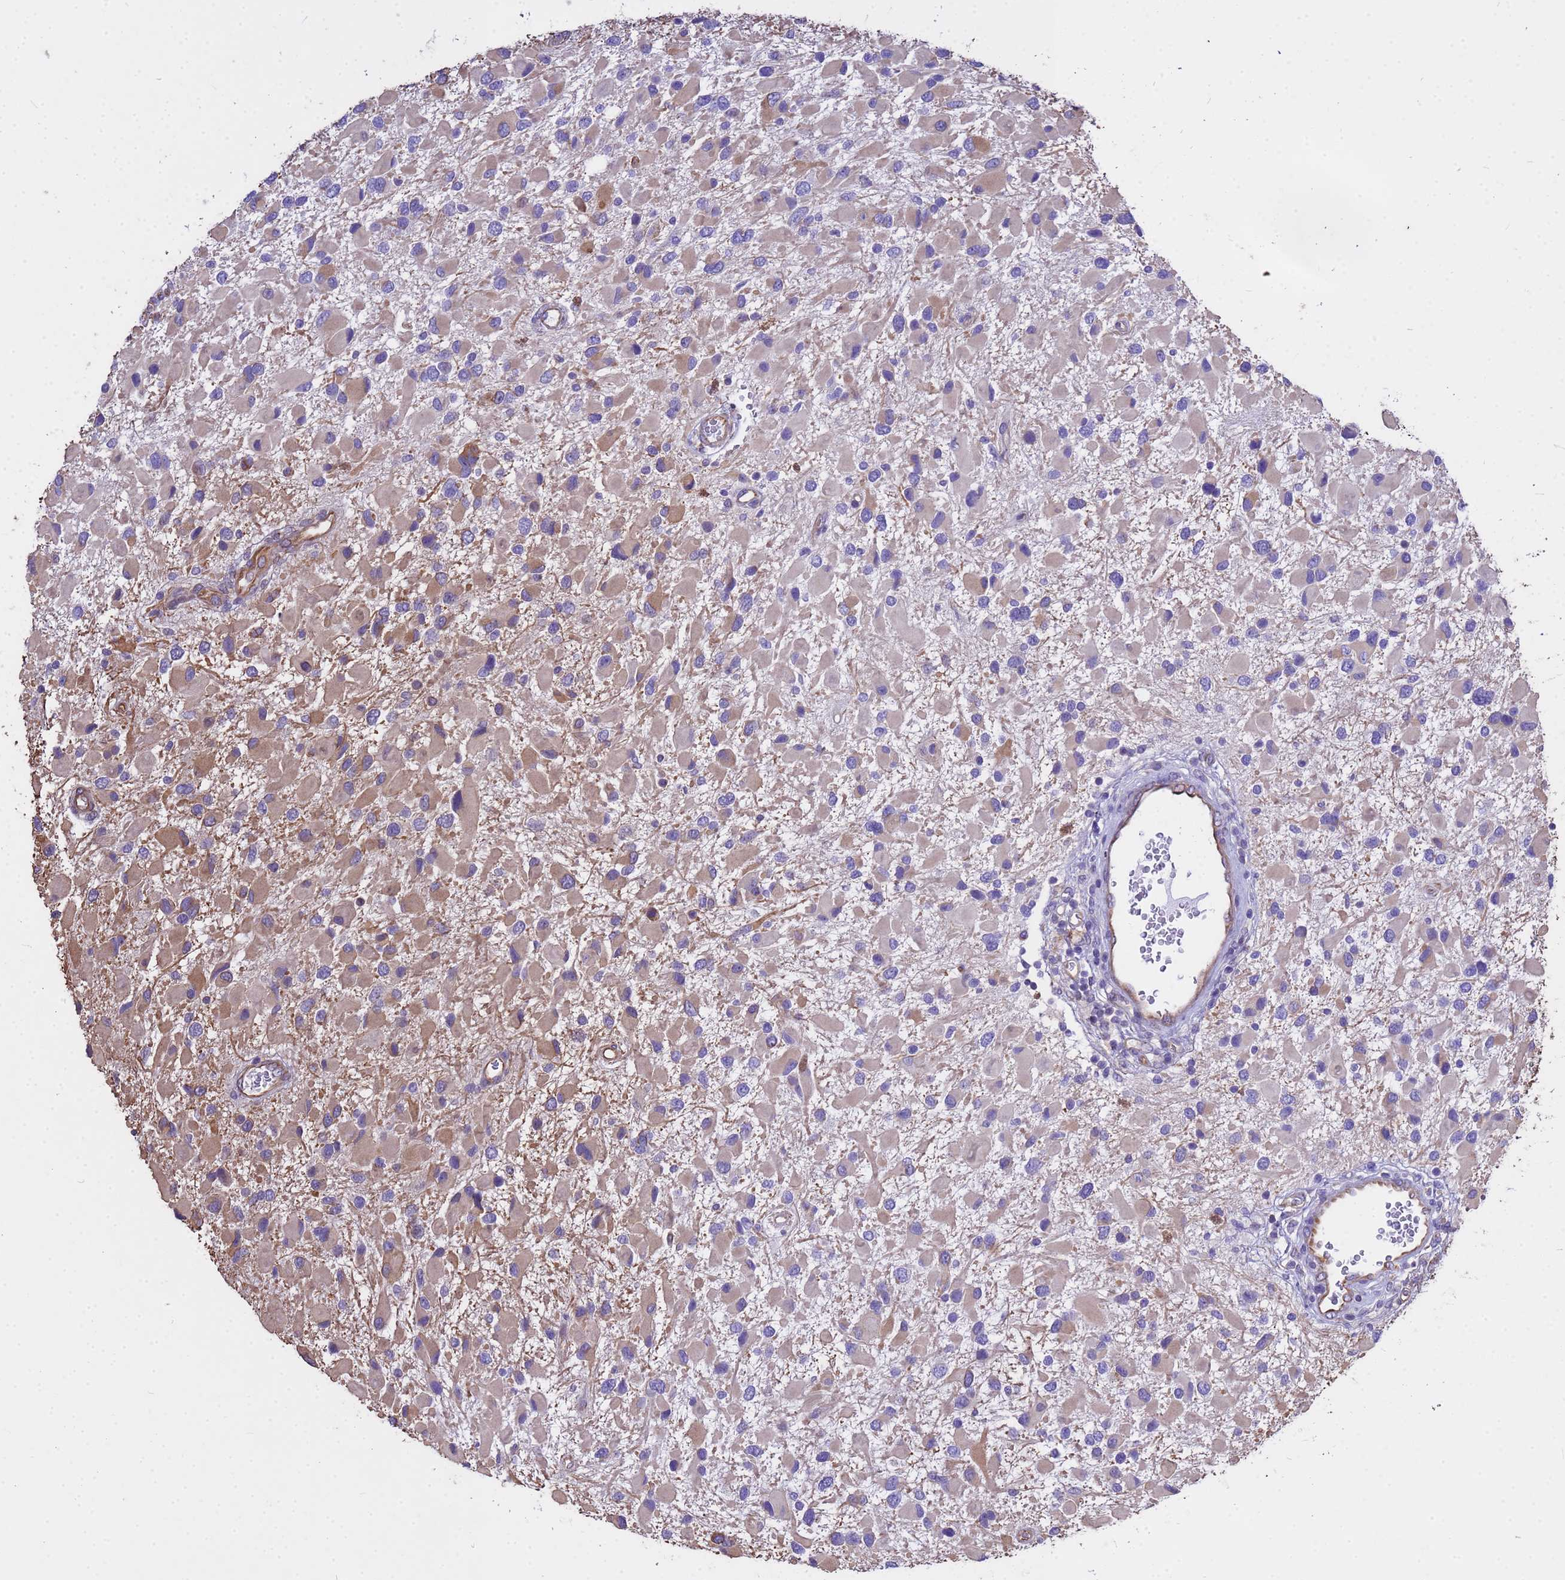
{"staining": {"intensity": "weak", "quantity": "25%-75%", "location": "cytoplasmic/membranous"}, "tissue": "glioma", "cell_type": "Tumor cells", "image_type": "cancer", "snomed": [{"axis": "morphology", "description": "Glioma, malignant, High grade"}, {"axis": "topography", "description": "Brain"}], "caption": "Immunohistochemistry (DAB (3,3'-diaminobenzidine)) staining of glioma shows weak cytoplasmic/membranous protein expression in approximately 25%-75% of tumor cells.", "gene": "TCEAL3", "patient": {"sex": "male", "age": 53}}